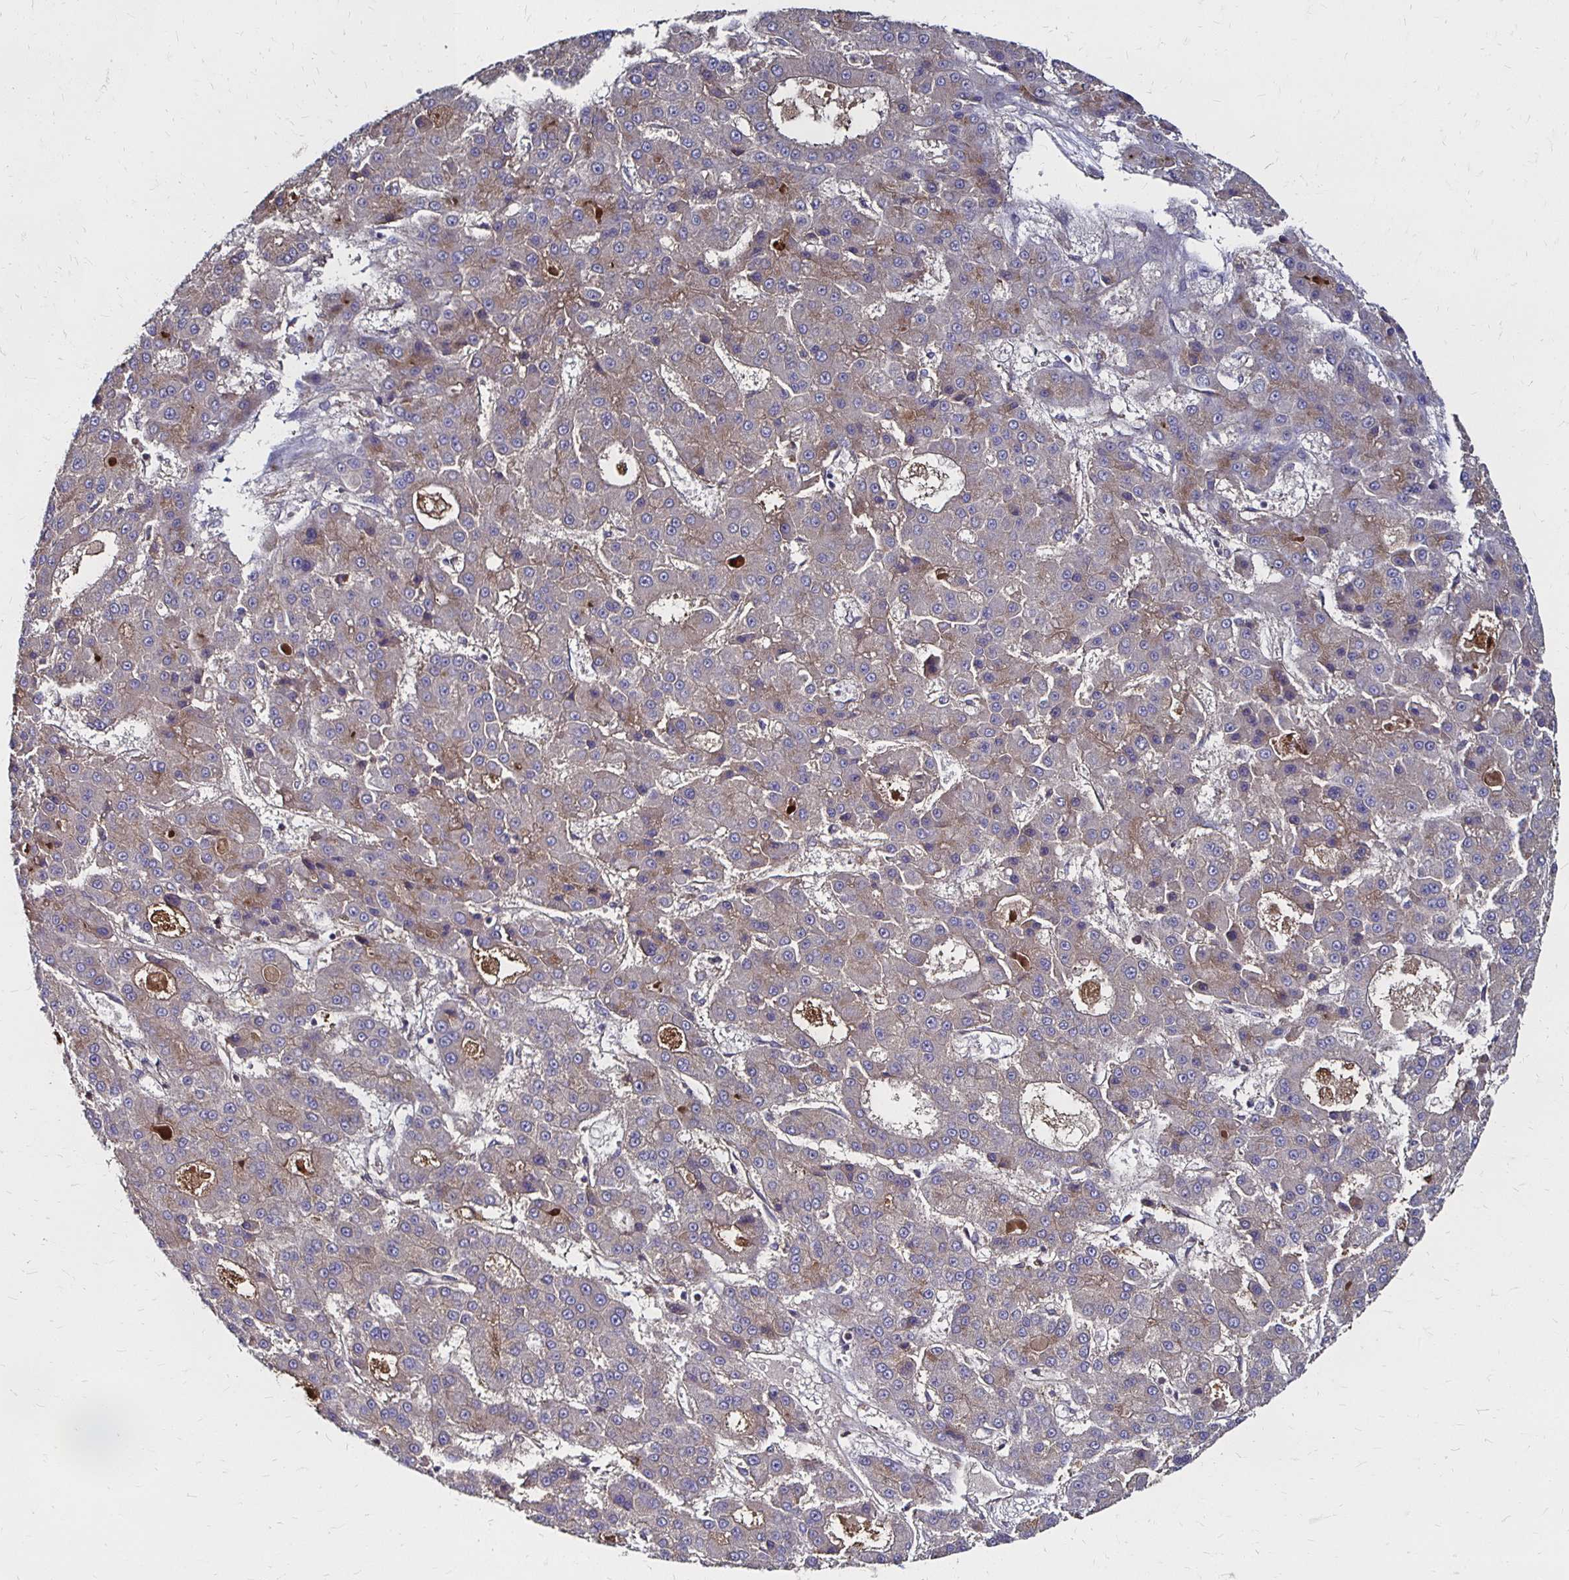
{"staining": {"intensity": "negative", "quantity": "none", "location": "none"}, "tissue": "liver cancer", "cell_type": "Tumor cells", "image_type": "cancer", "snomed": [{"axis": "morphology", "description": "Carcinoma, Hepatocellular, NOS"}, {"axis": "topography", "description": "Liver"}], "caption": "An immunohistochemistry (IHC) micrograph of liver cancer is shown. There is no staining in tumor cells of liver cancer.", "gene": "NCSTN", "patient": {"sex": "male", "age": 70}}